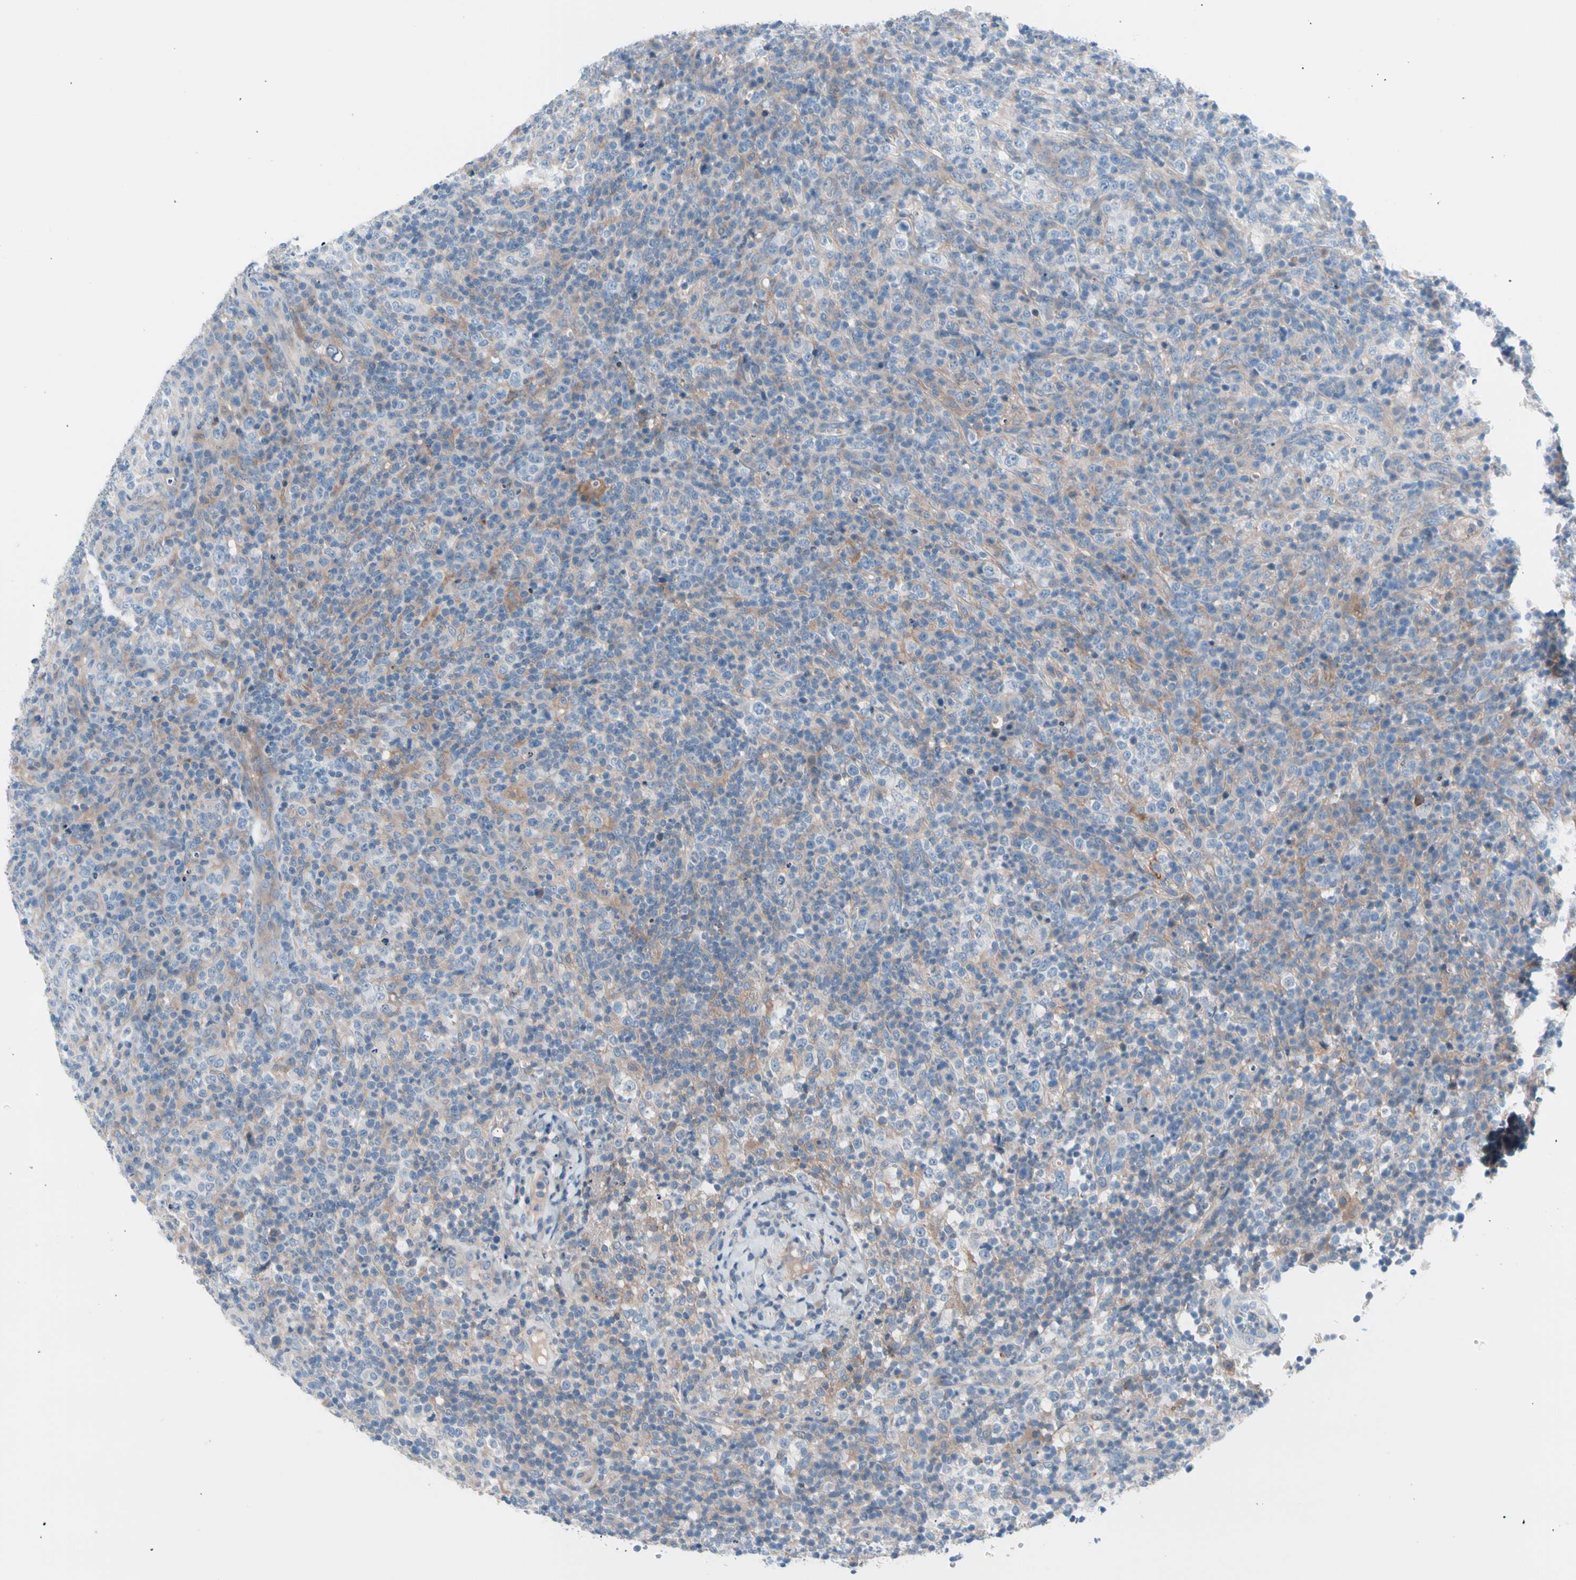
{"staining": {"intensity": "negative", "quantity": "none", "location": "none"}, "tissue": "lymphoma", "cell_type": "Tumor cells", "image_type": "cancer", "snomed": [{"axis": "morphology", "description": "Malignant lymphoma, non-Hodgkin's type, High grade"}, {"axis": "topography", "description": "Lymph node"}], "caption": "Lymphoma stained for a protein using immunohistochemistry (IHC) shows no staining tumor cells.", "gene": "CASQ1", "patient": {"sex": "female", "age": 76}}